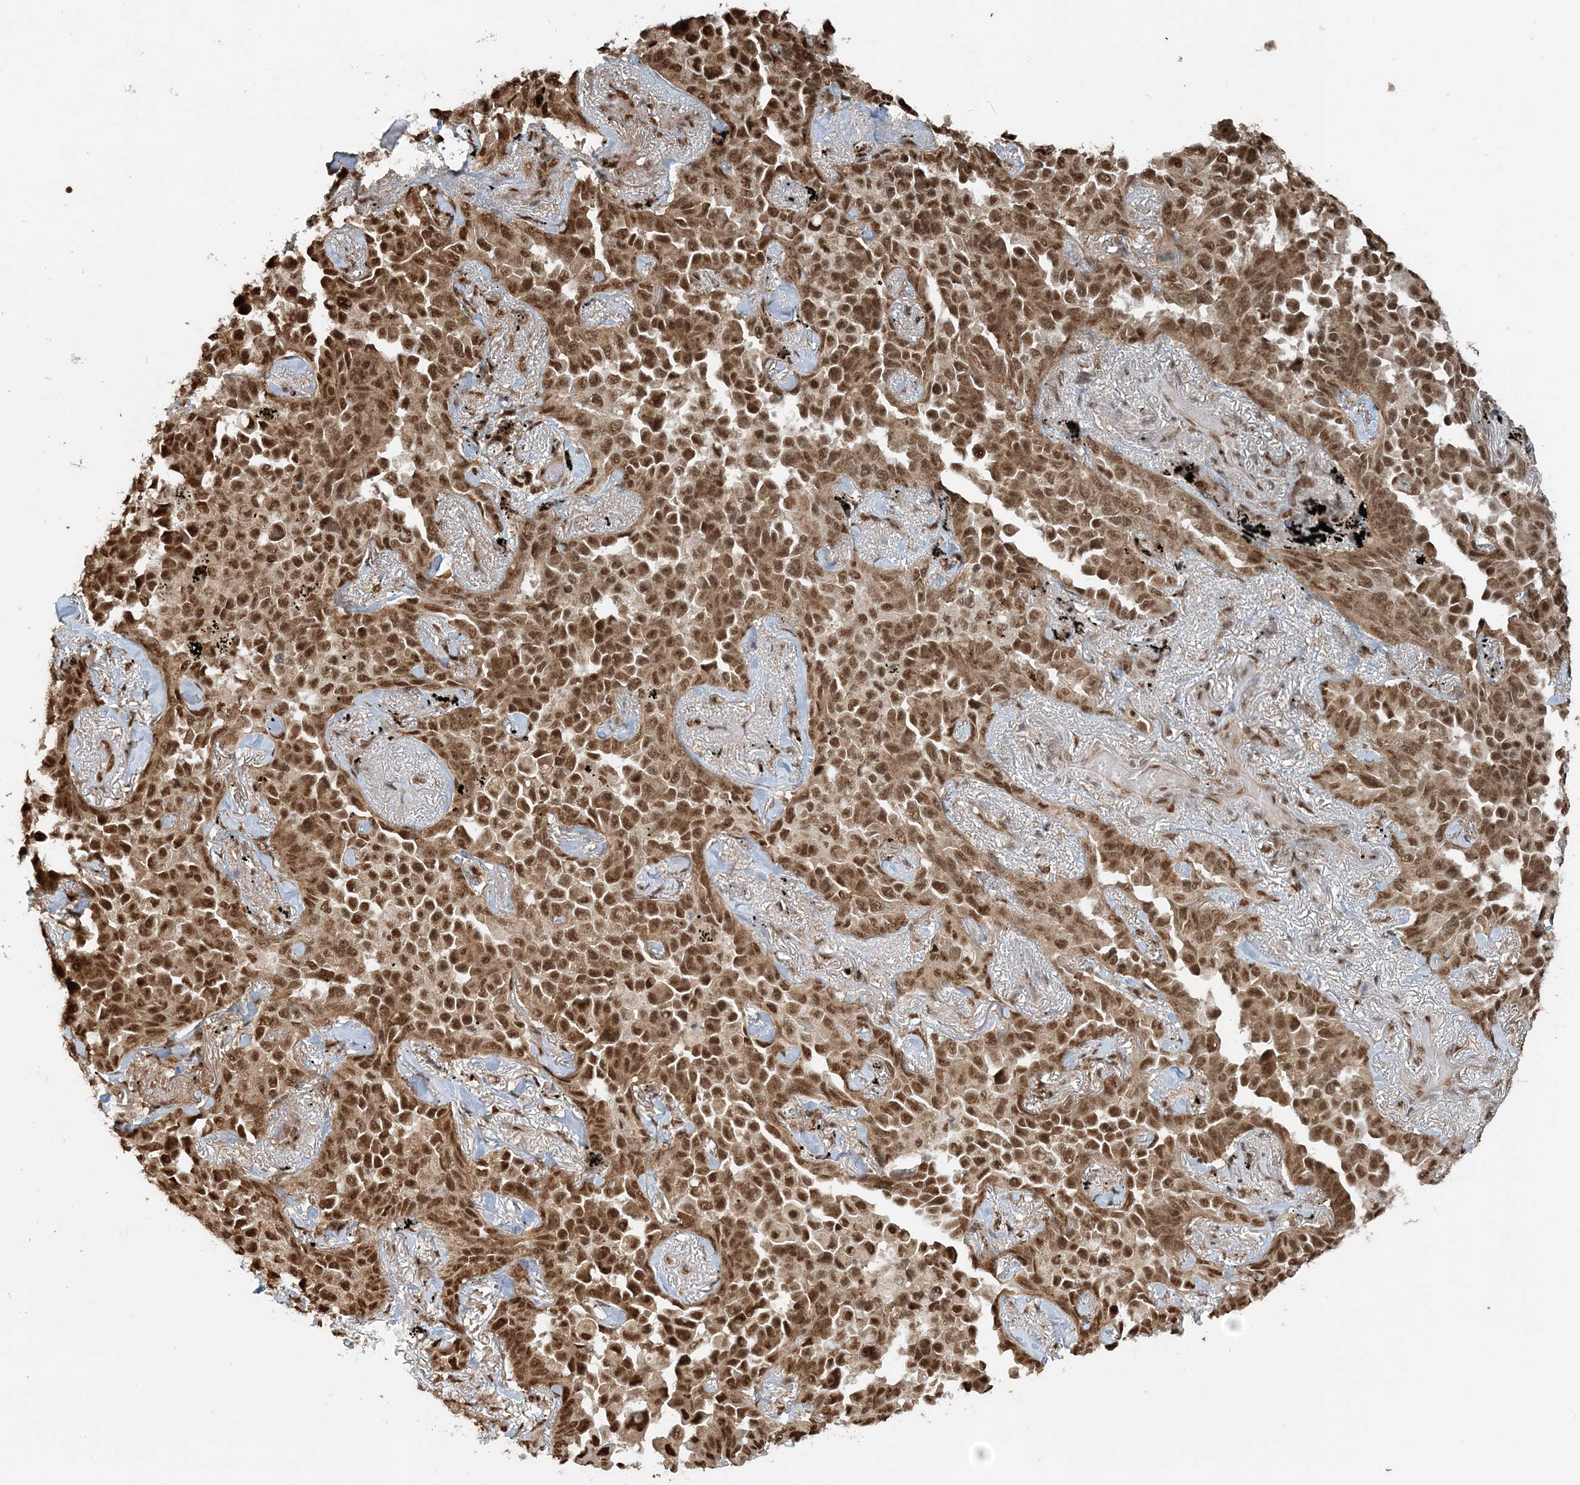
{"staining": {"intensity": "moderate", "quantity": ">75%", "location": "cytoplasmic/membranous,nuclear"}, "tissue": "lung cancer", "cell_type": "Tumor cells", "image_type": "cancer", "snomed": [{"axis": "morphology", "description": "Adenocarcinoma, NOS"}, {"axis": "topography", "description": "Lung"}], "caption": "Tumor cells demonstrate medium levels of moderate cytoplasmic/membranous and nuclear positivity in approximately >75% of cells in lung cancer (adenocarcinoma). (Brightfield microscopy of DAB IHC at high magnification).", "gene": "ARHGAP35", "patient": {"sex": "female", "age": 67}}